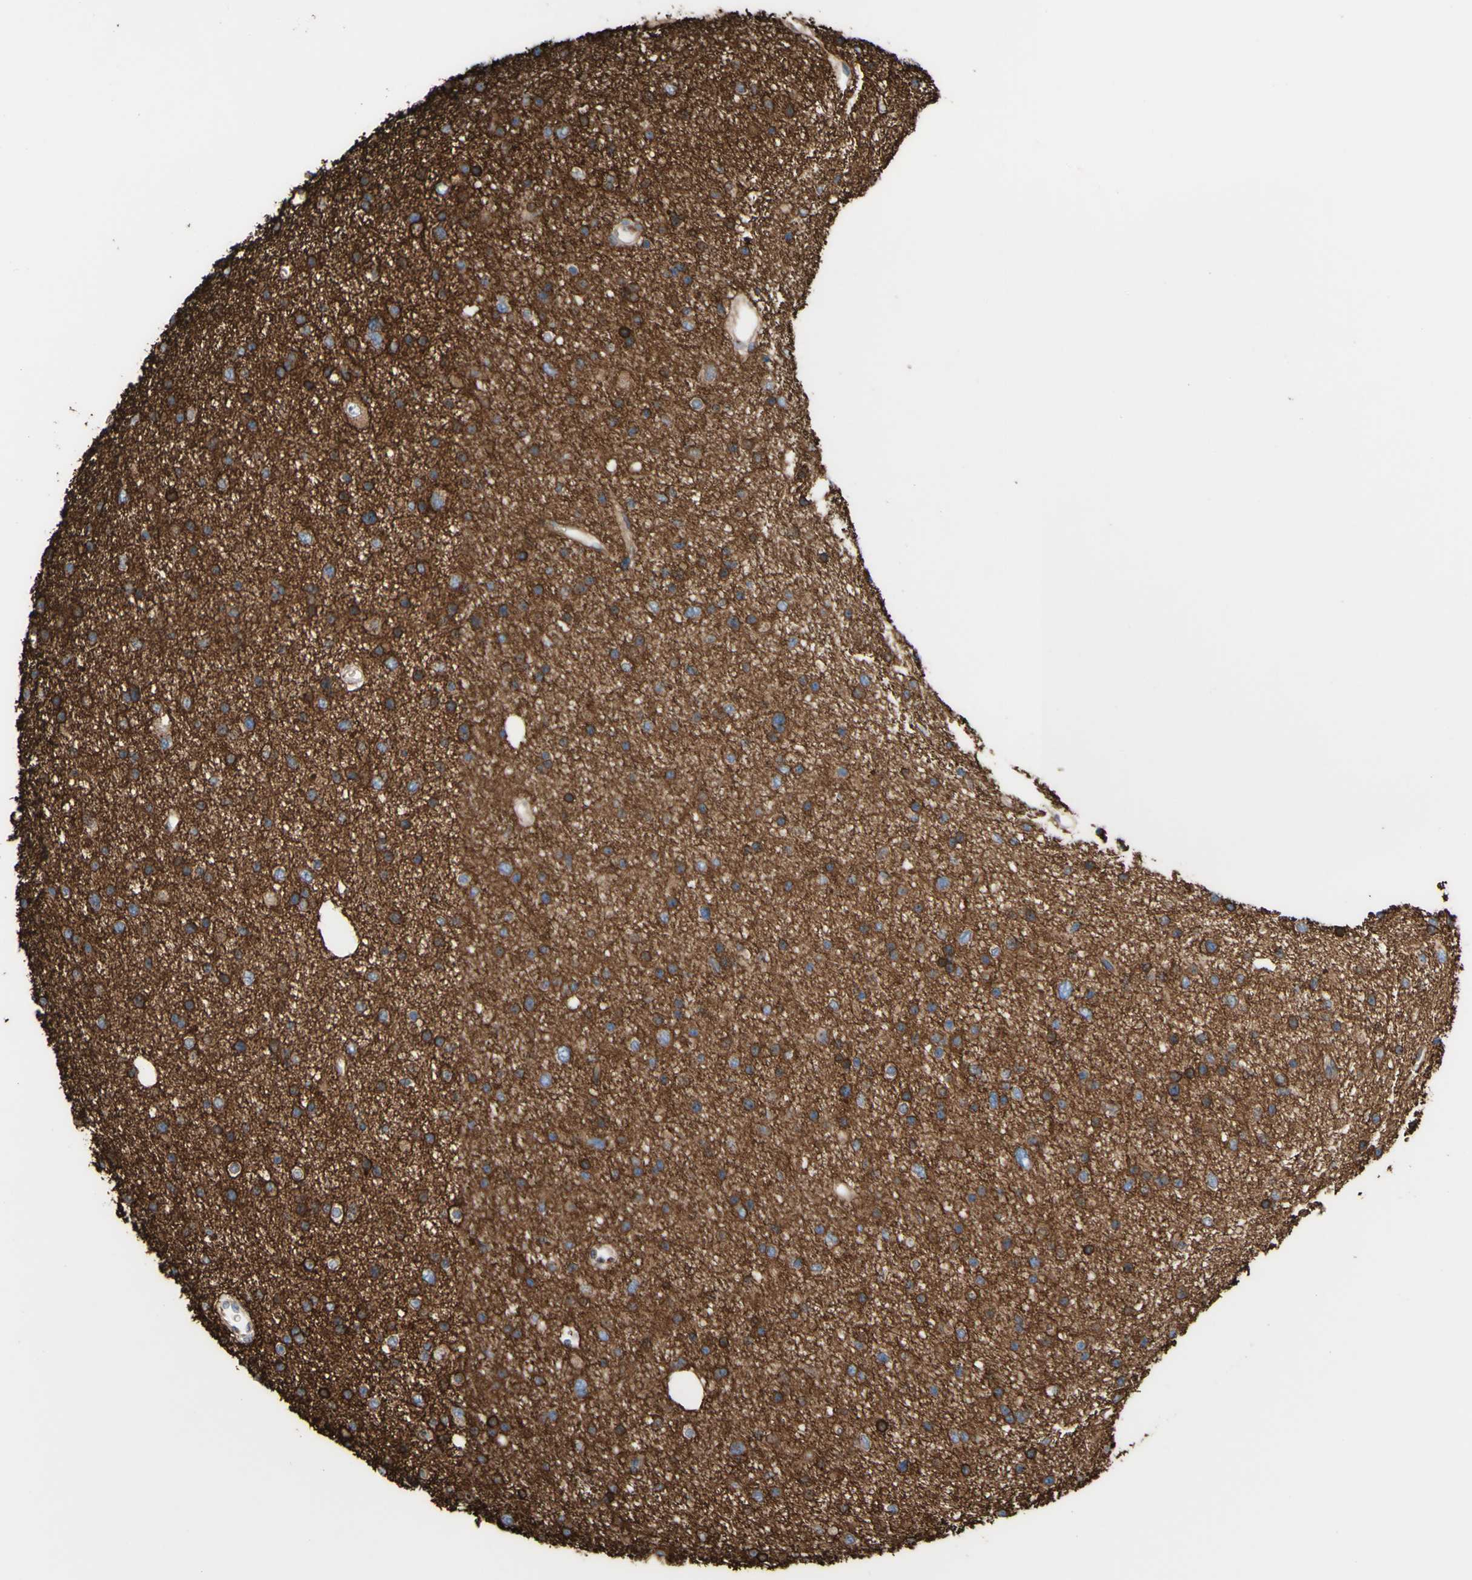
{"staining": {"intensity": "strong", "quantity": "25%-75%", "location": "cytoplasmic/membranous"}, "tissue": "glioma", "cell_type": "Tumor cells", "image_type": "cancer", "snomed": [{"axis": "morphology", "description": "Glioma, malignant, Low grade"}, {"axis": "topography", "description": "Brain"}], "caption": "The histopathology image reveals immunohistochemical staining of malignant glioma (low-grade). There is strong cytoplasmic/membranous staining is seen in approximately 25%-75% of tumor cells. (DAB IHC, brown staining for protein, blue staining for nuclei).", "gene": "LRIG3", "patient": {"sex": "female", "age": 37}}